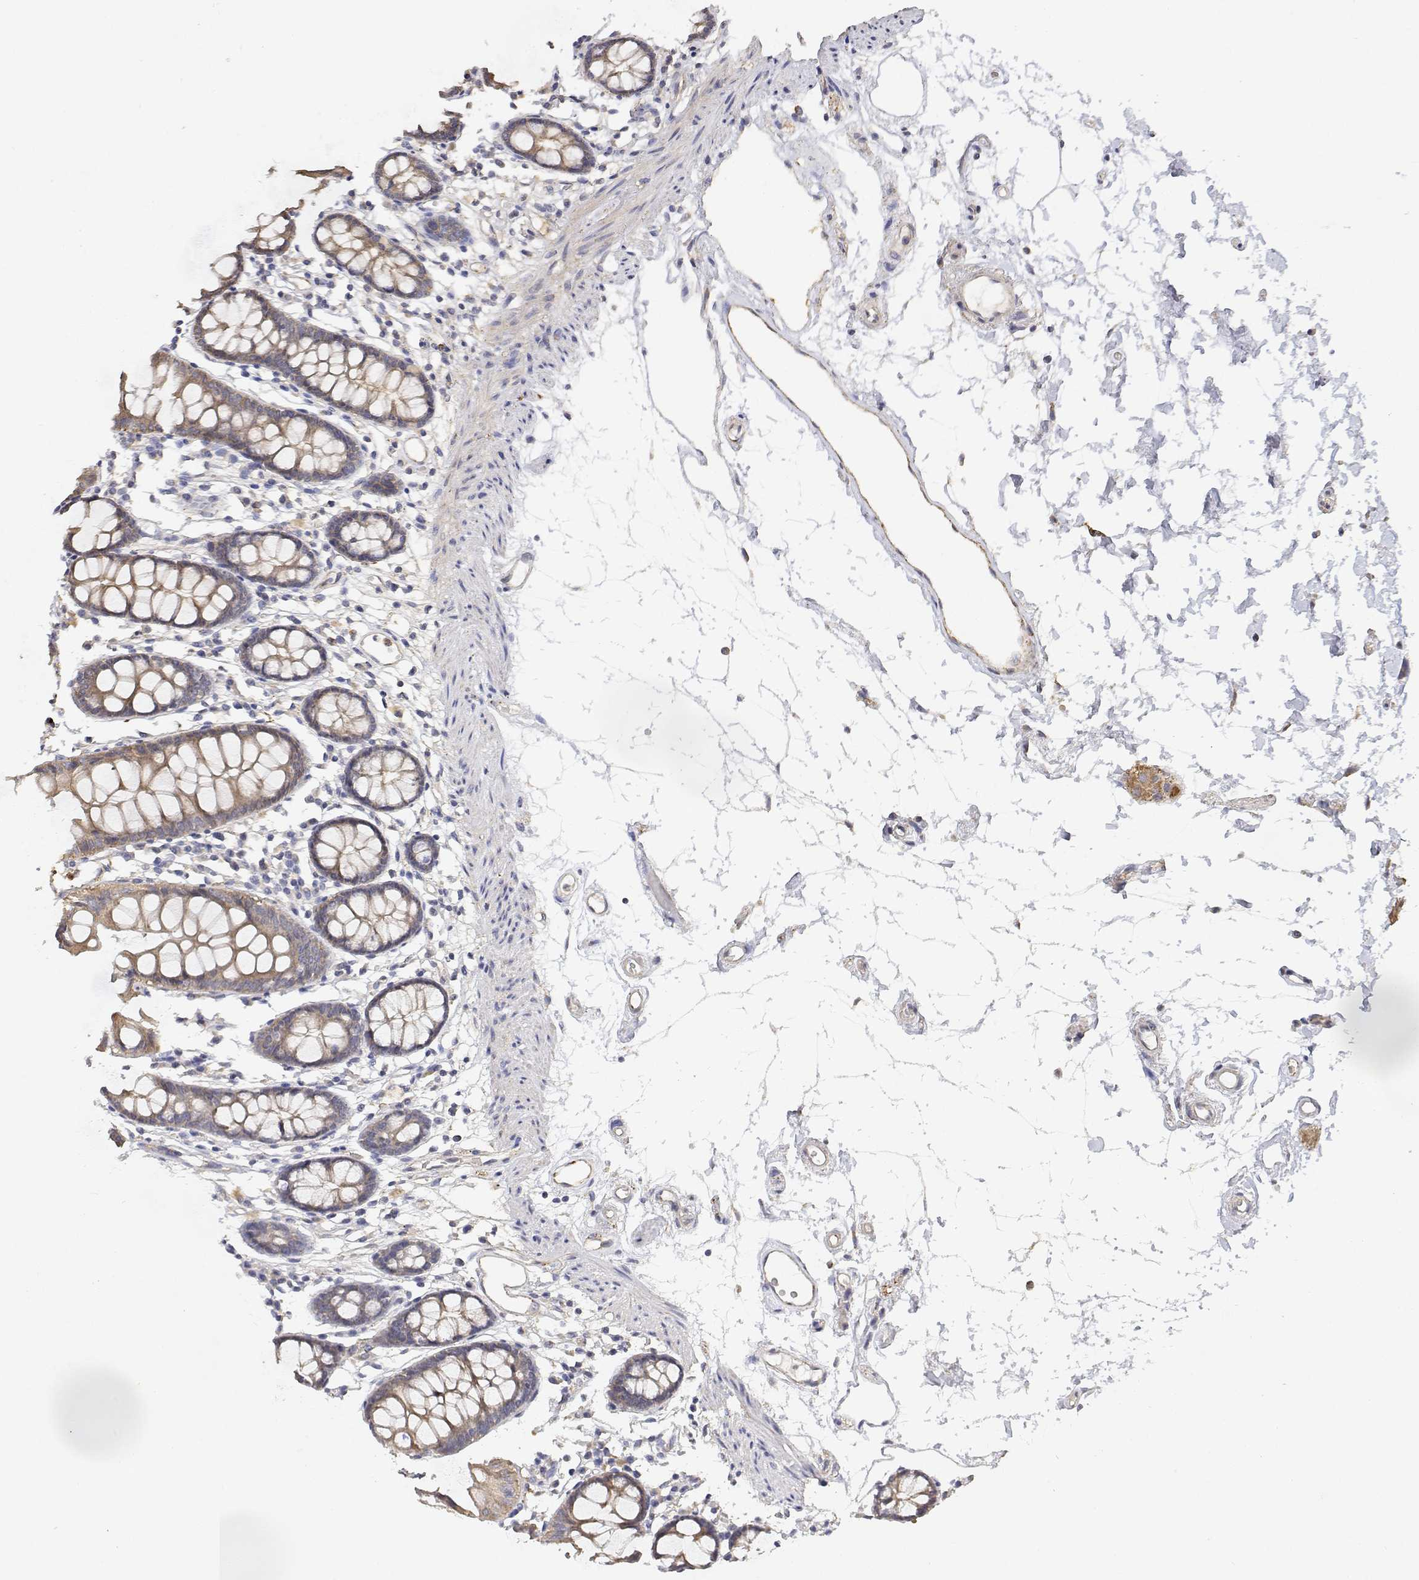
{"staining": {"intensity": "weak", "quantity": "25%-75%", "location": "cytoplasmic/membranous"}, "tissue": "colon", "cell_type": "Endothelial cells", "image_type": "normal", "snomed": [{"axis": "morphology", "description": "Normal tissue, NOS"}, {"axis": "topography", "description": "Colon"}], "caption": "Immunohistochemistry (IHC) photomicrograph of unremarkable human colon stained for a protein (brown), which shows low levels of weak cytoplasmic/membranous staining in about 25%-75% of endothelial cells.", "gene": "LONRF3", "patient": {"sex": "female", "age": 84}}